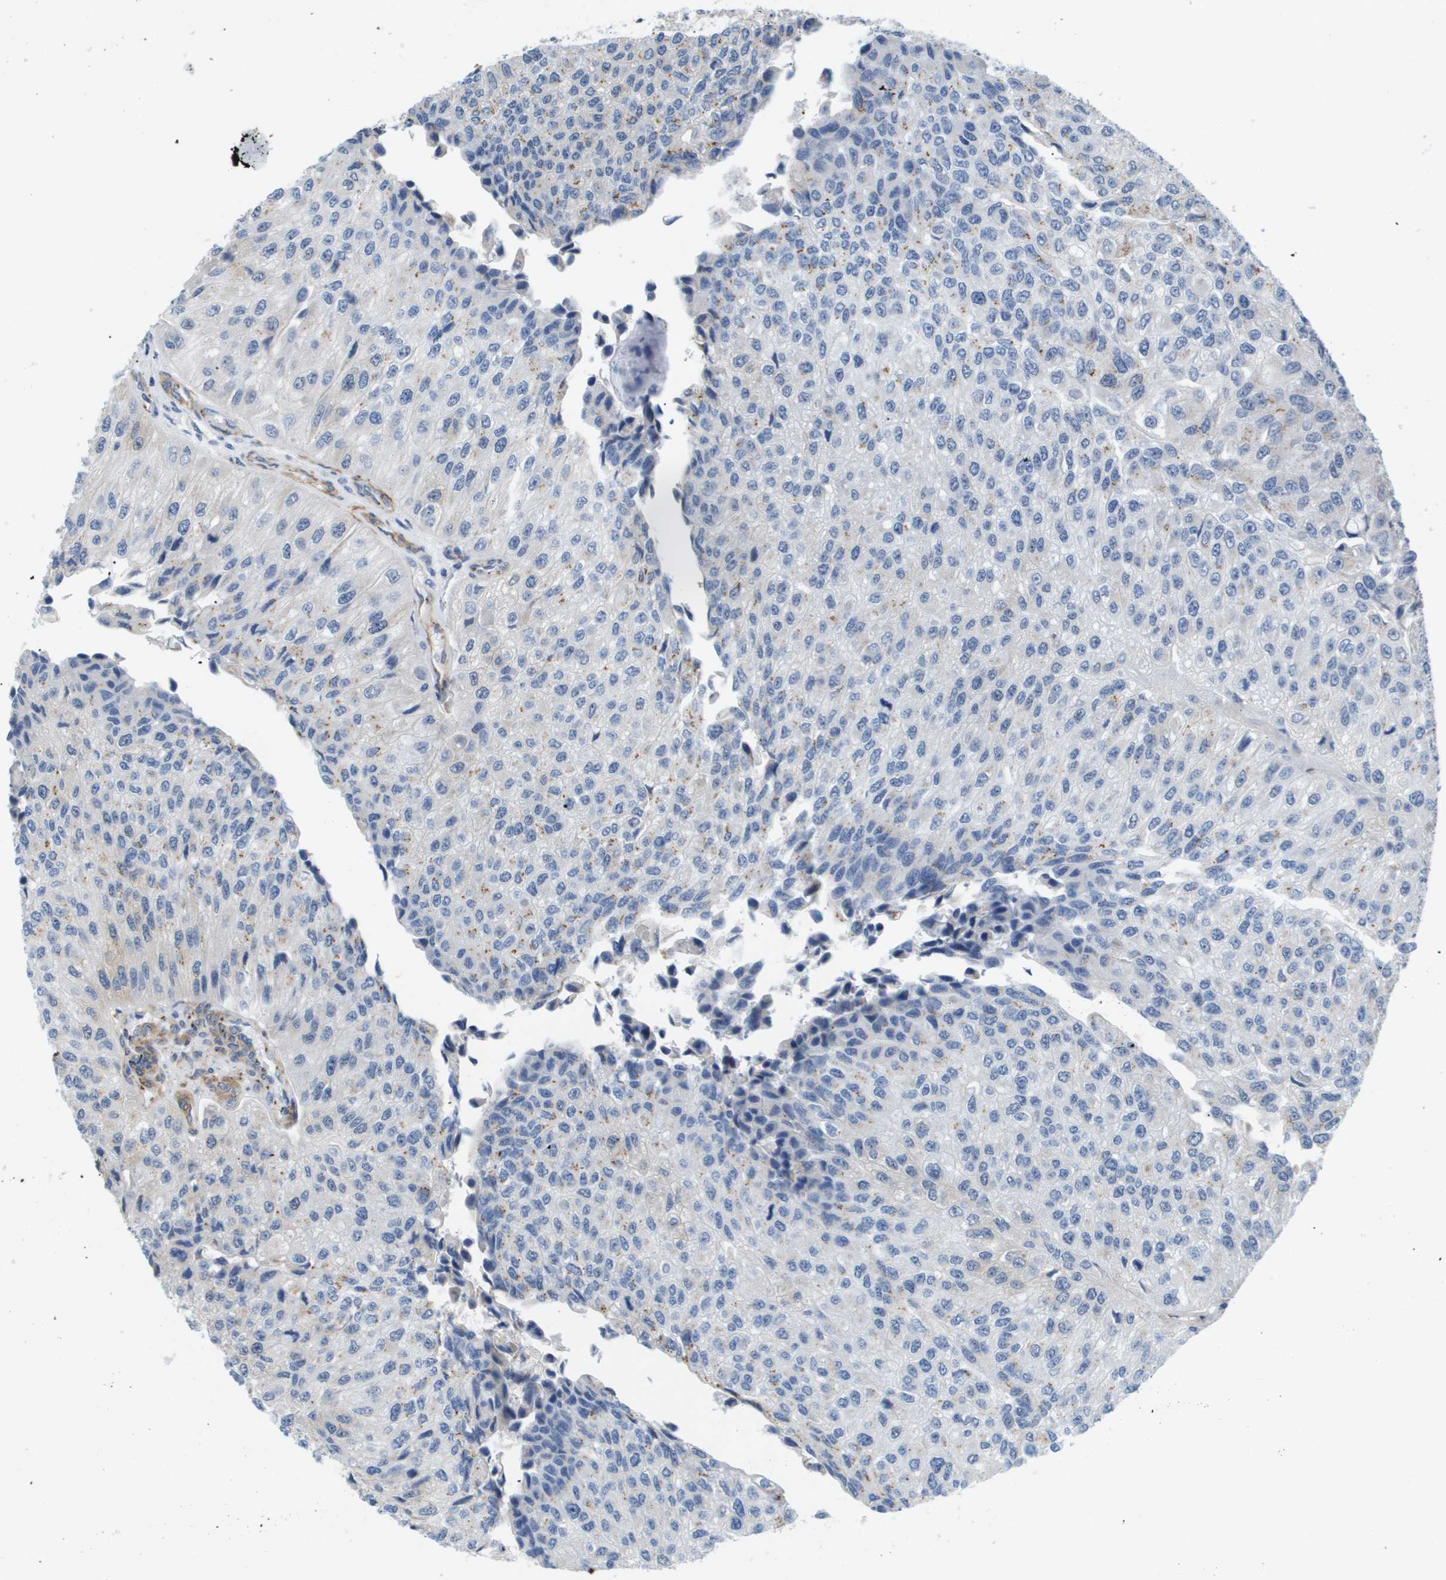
{"staining": {"intensity": "negative", "quantity": "none", "location": "none"}, "tissue": "urothelial cancer", "cell_type": "Tumor cells", "image_type": "cancer", "snomed": [{"axis": "morphology", "description": "Urothelial carcinoma, High grade"}, {"axis": "topography", "description": "Kidney"}, {"axis": "topography", "description": "Urinary bladder"}], "caption": "Immunohistochemical staining of human urothelial cancer shows no significant staining in tumor cells.", "gene": "OTUD5", "patient": {"sex": "male", "age": 77}}